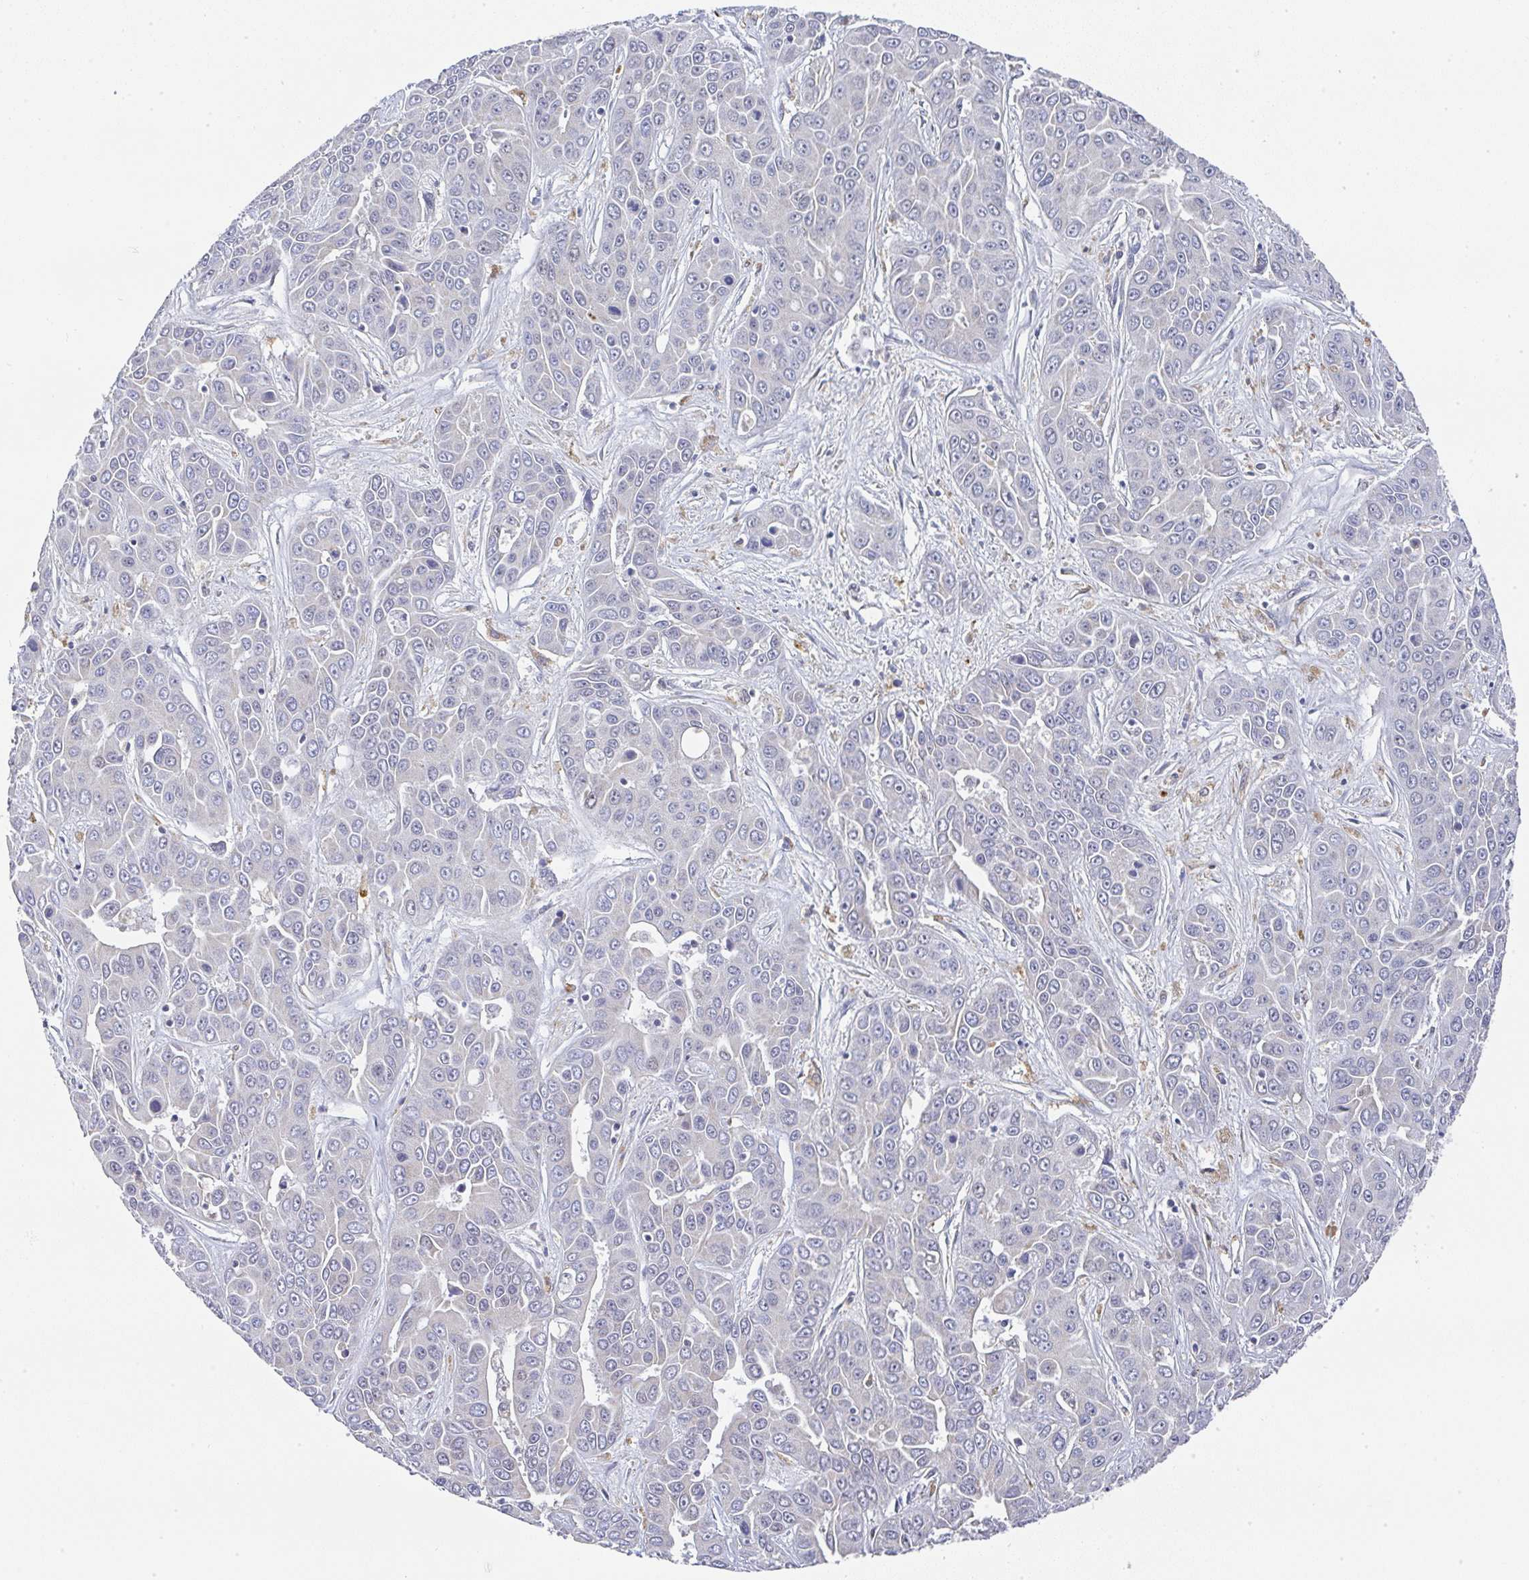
{"staining": {"intensity": "negative", "quantity": "none", "location": "none"}, "tissue": "liver cancer", "cell_type": "Tumor cells", "image_type": "cancer", "snomed": [{"axis": "morphology", "description": "Cholangiocarcinoma"}, {"axis": "topography", "description": "Liver"}], "caption": "A high-resolution micrograph shows immunohistochemistry (IHC) staining of cholangiocarcinoma (liver), which exhibits no significant positivity in tumor cells.", "gene": "NCF1", "patient": {"sex": "female", "age": 52}}